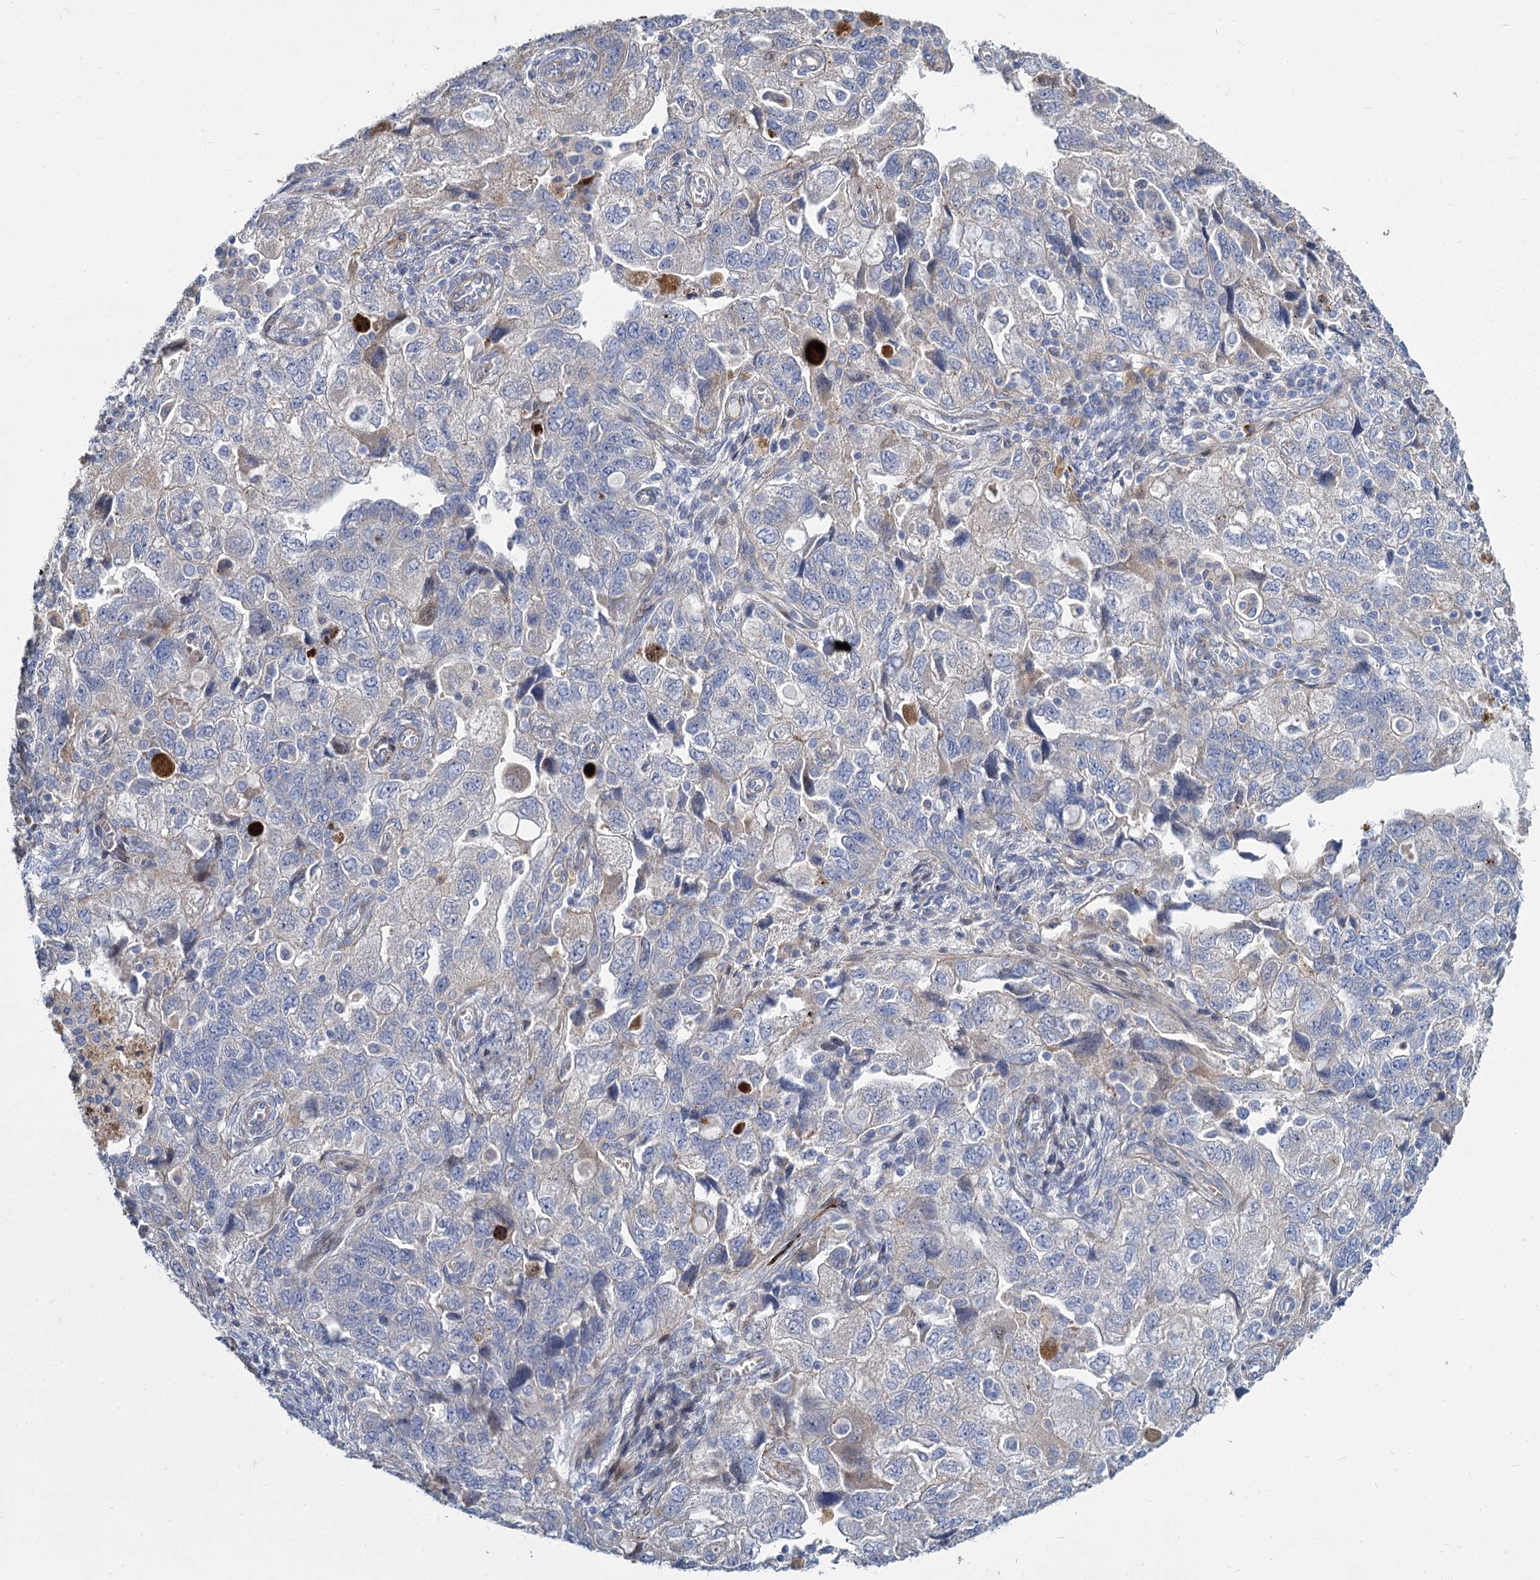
{"staining": {"intensity": "negative", "quantity": "none", "location": "none"}, "tissue": "ovarian cancer", "cell_type": "Tumor cells", "image_type": "cancer", "snomed": [{"axis": "morphology", "description": "Carcinoma, NOS"}, {"axis": "morphology", "description": "Cystadenocarcinoma, serous, NOS"}, {"axis": "topography", "description": "Ovary"}], "caption": "Immunohistochemistry (IHC) micrograph of ovarian cancer (carcinoma) stained for a protein (brown), which demonstrates no staining in tumor cells. (DAB immunohistochemistry, high magnification).", "gene": "TRIM77", "patient": {"sex": "female", "age": 69}}